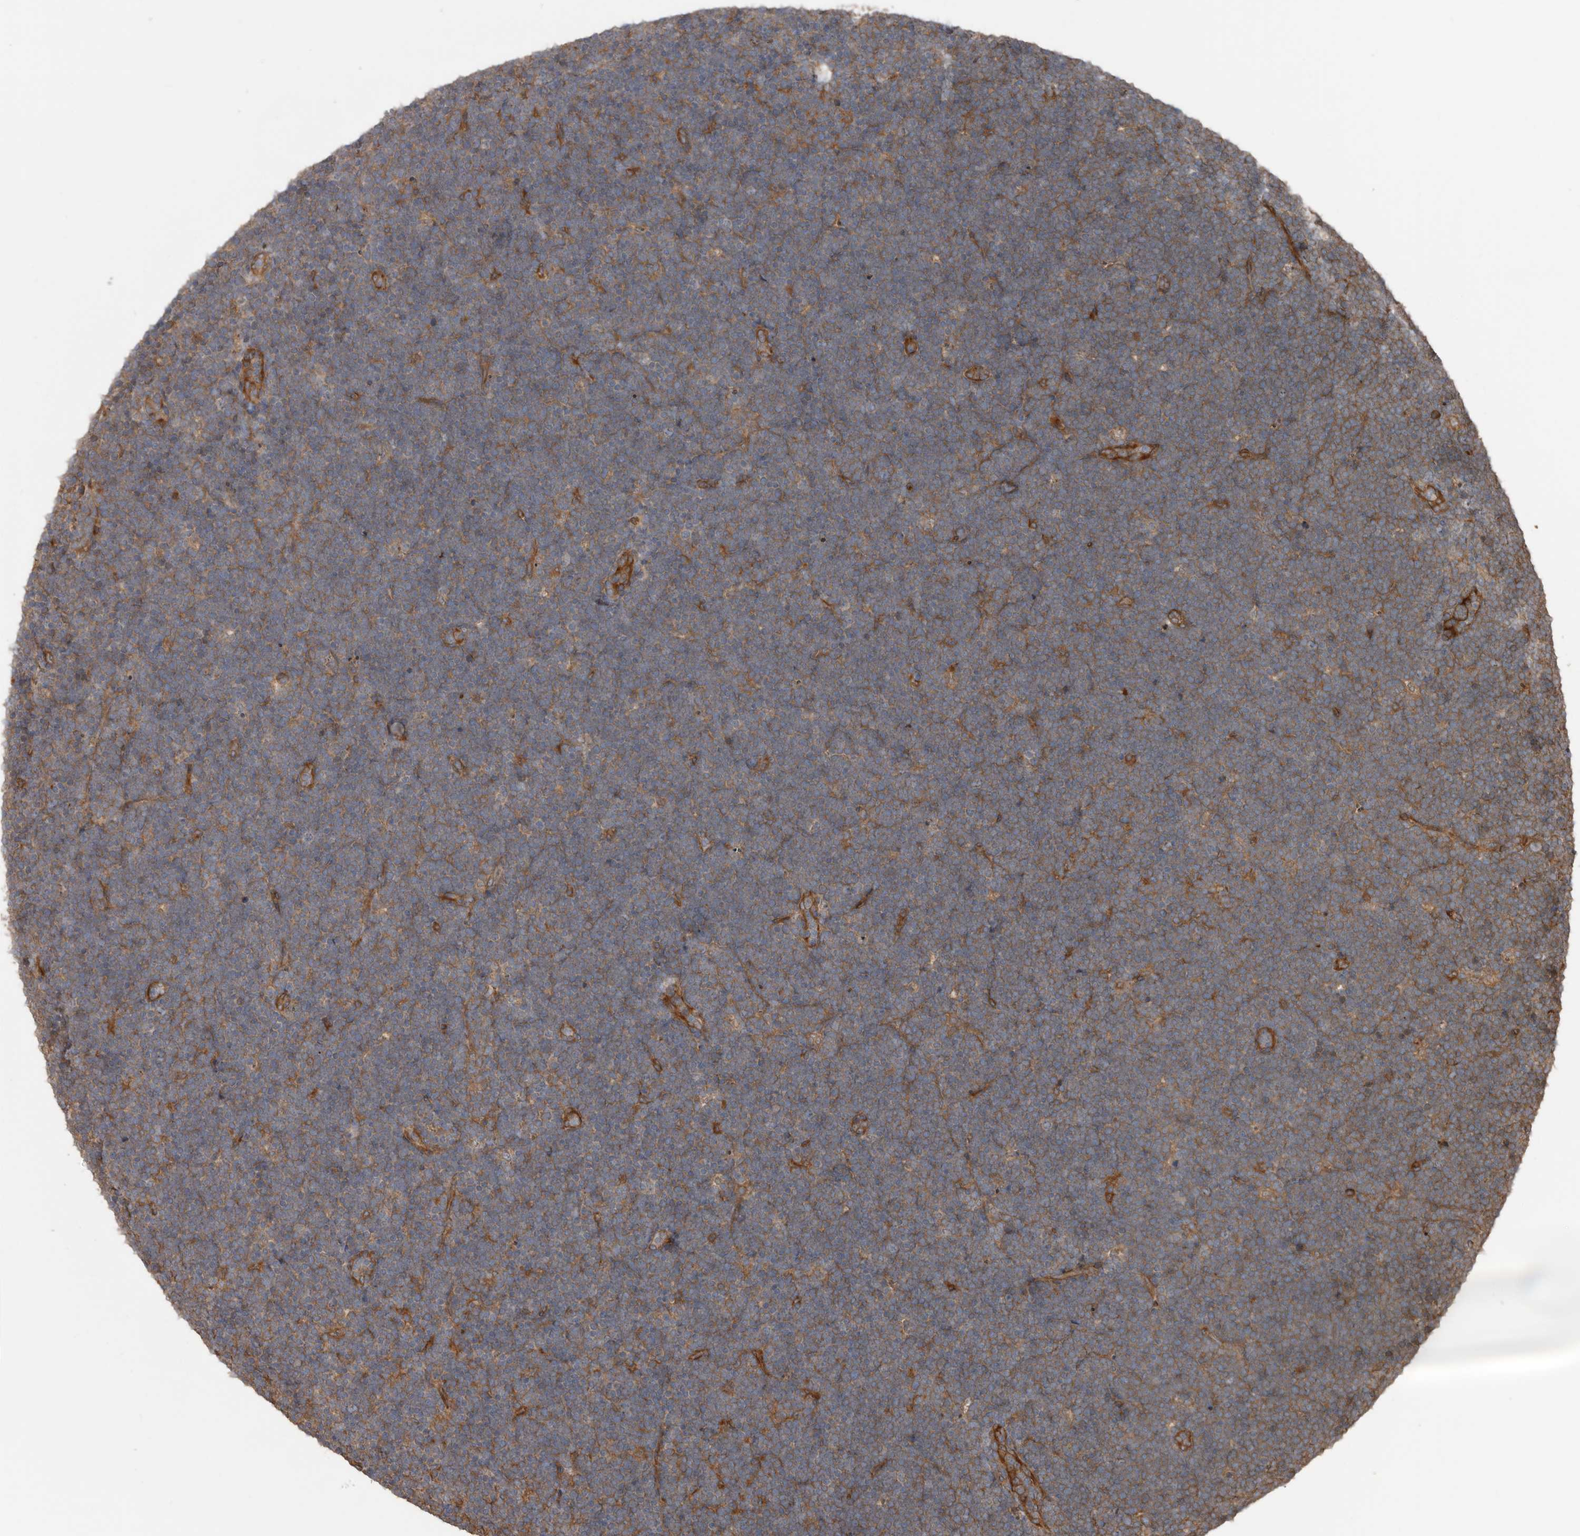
{"staining": {"intensity": "weak", "quantity": ">75%", "location": "cytoplasmic/membranous"}, "tissue": "lymphoma", "cell_type": "Tumor cells", "image_type": "cancer", "snomed": [{"axis": "morphology", "description": "Malignant lymphoma, non-Hodgkin's type, High grade"}, {"axis": "topography", "description": "Lymph node"}], "caption": "This is a histology image of IHC staining of lymphoma, which shows weak positivity in the cytoplasmic/membranous of tumor cells.", "gene": "EXOC3L1", "patient": {"sex": "male", "age": 13}}